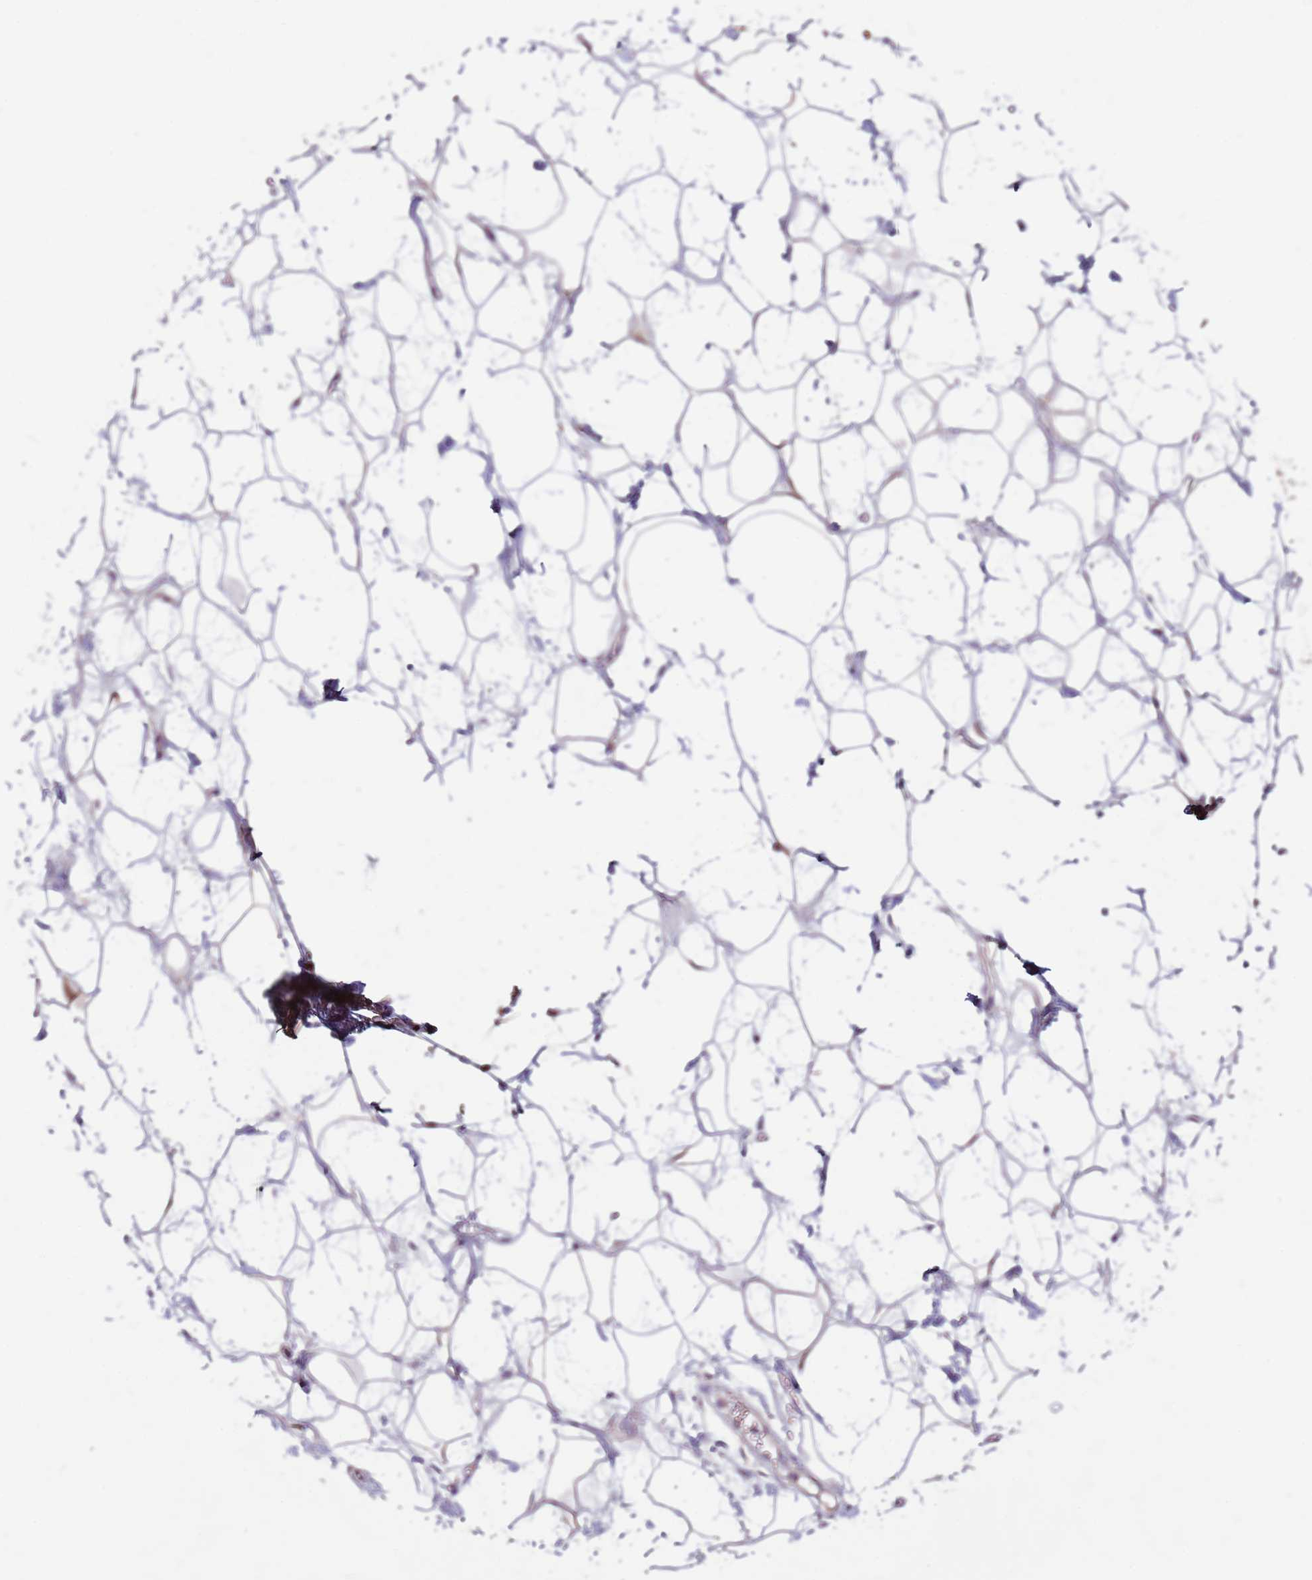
{"staining": {"intensity": "moderate", "quantity": "<25%", "location": "cytoplasmic/membranous"}, "tissue": "adipose tissue", "cell_type": "Adipocytes", "image_type": "normal", "snomed": [{"axis": "morphology", "description": "Normal tissue, NOS"}, {"axis": "topography", "description": "Breast"}], "caption": "Adipose tissue stained for a protein displays moderate cytoplasmic/membranous positivity in adipocytes. The staining was performed using DAB, with brown indicating positive protein expression. Nuclei are stained blue with hematoxylin.", "gene": "MTG2", "patient": {"sex": "female", "age": 26}}